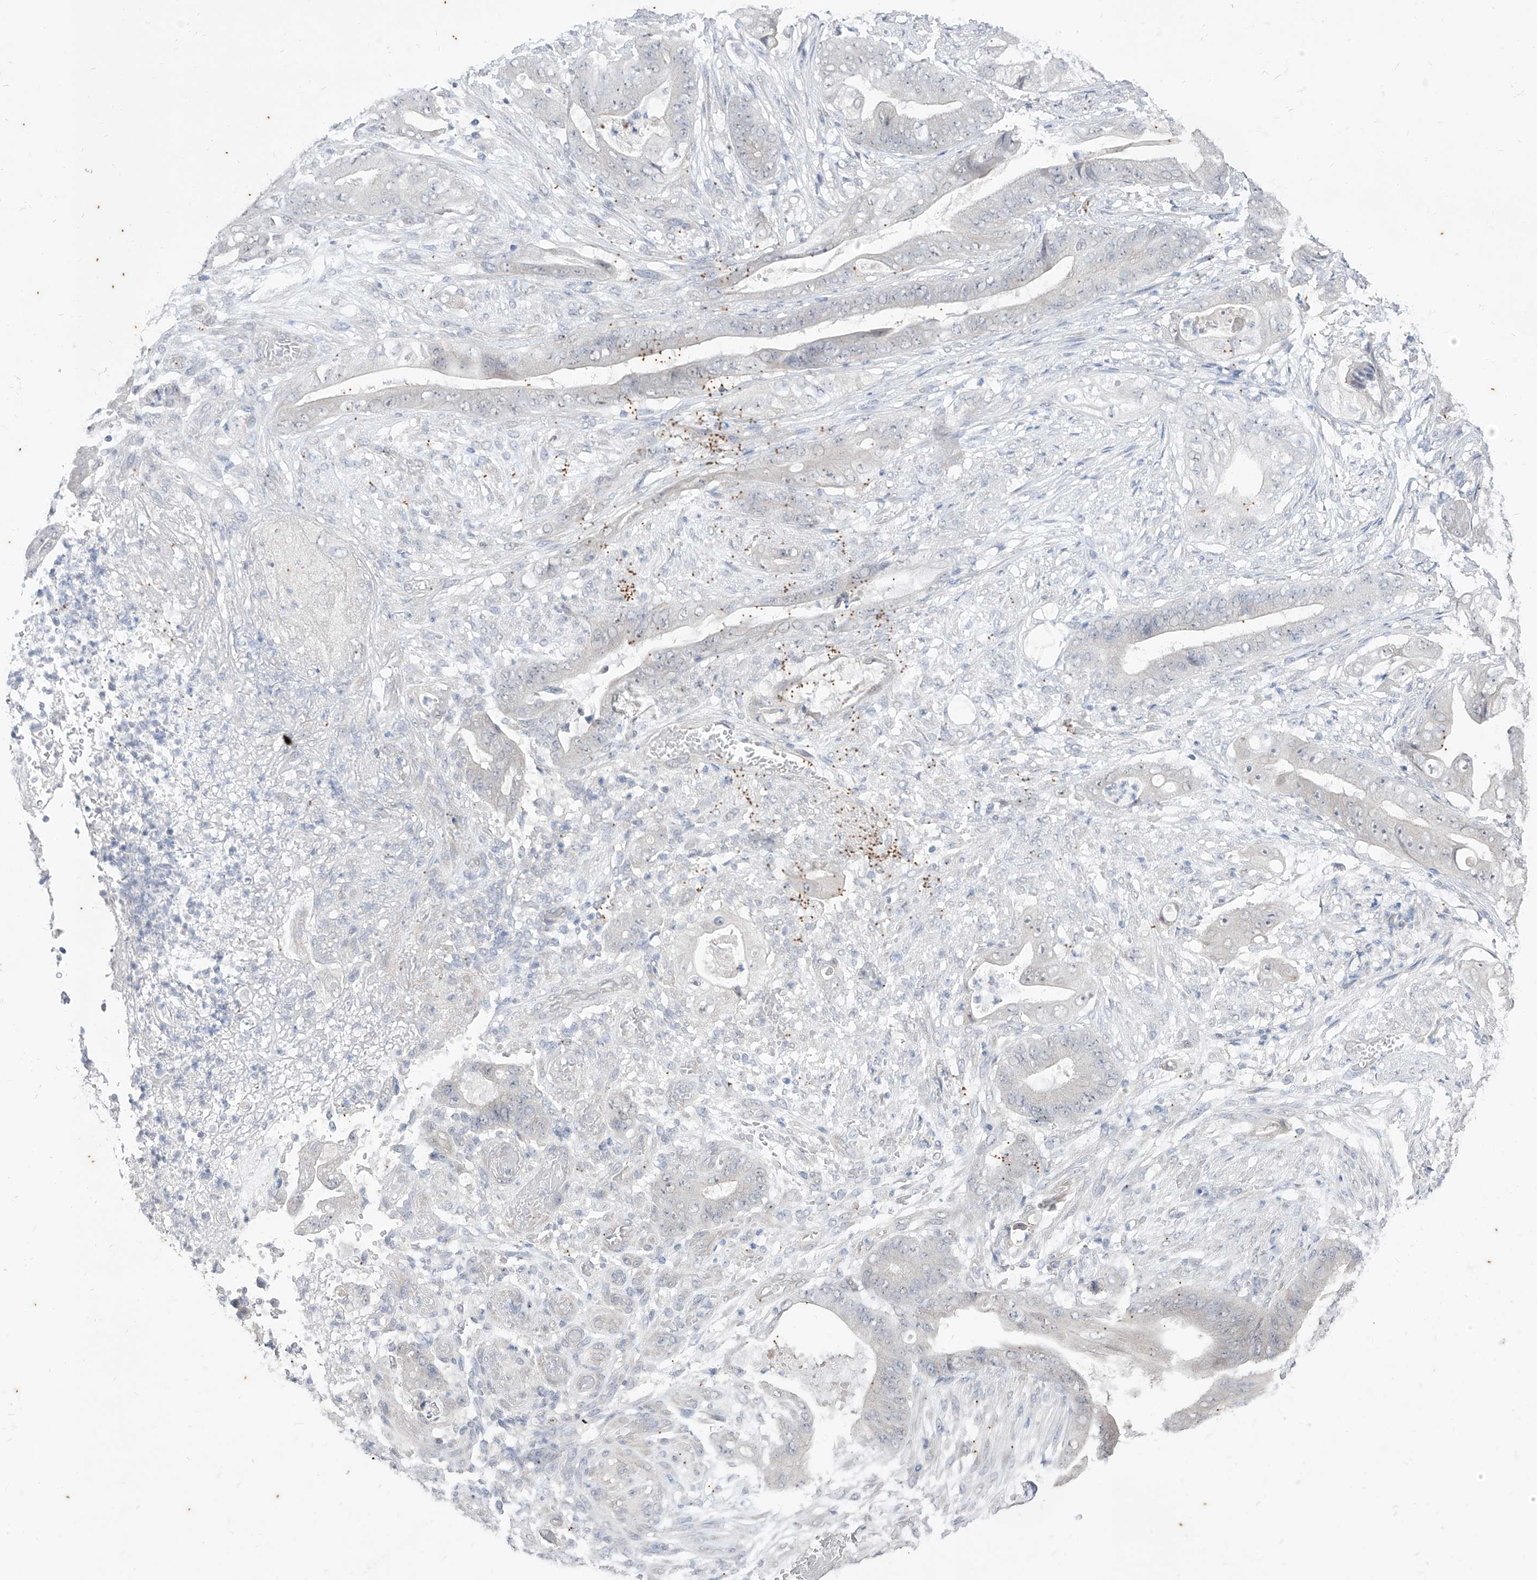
{"staining": {"intensity": "negative", "quantity": "none", "location": "none"}, "tissue": "stomach cancer", "cell_type": "Tumor cells", "image_type": "cancer", "snomed": [{"axis": "morphology", "description": "Adenocarcinoma, NOS"}, {"axis": "topography", "description": "Stomach"}], "caption": "Immunohistochemistry photomicrograph of neoplastic tissue: stomach adenocarcinoma stained with DAB (3,3'-diaminobenzidine) shows no significant protein positivity in tumor cells. (Immunohistochemistry (ihc), brightfield microscopy, high magnification).", "gene": "PHF20L1", "patient": {"sex": "female", "age": 73}}